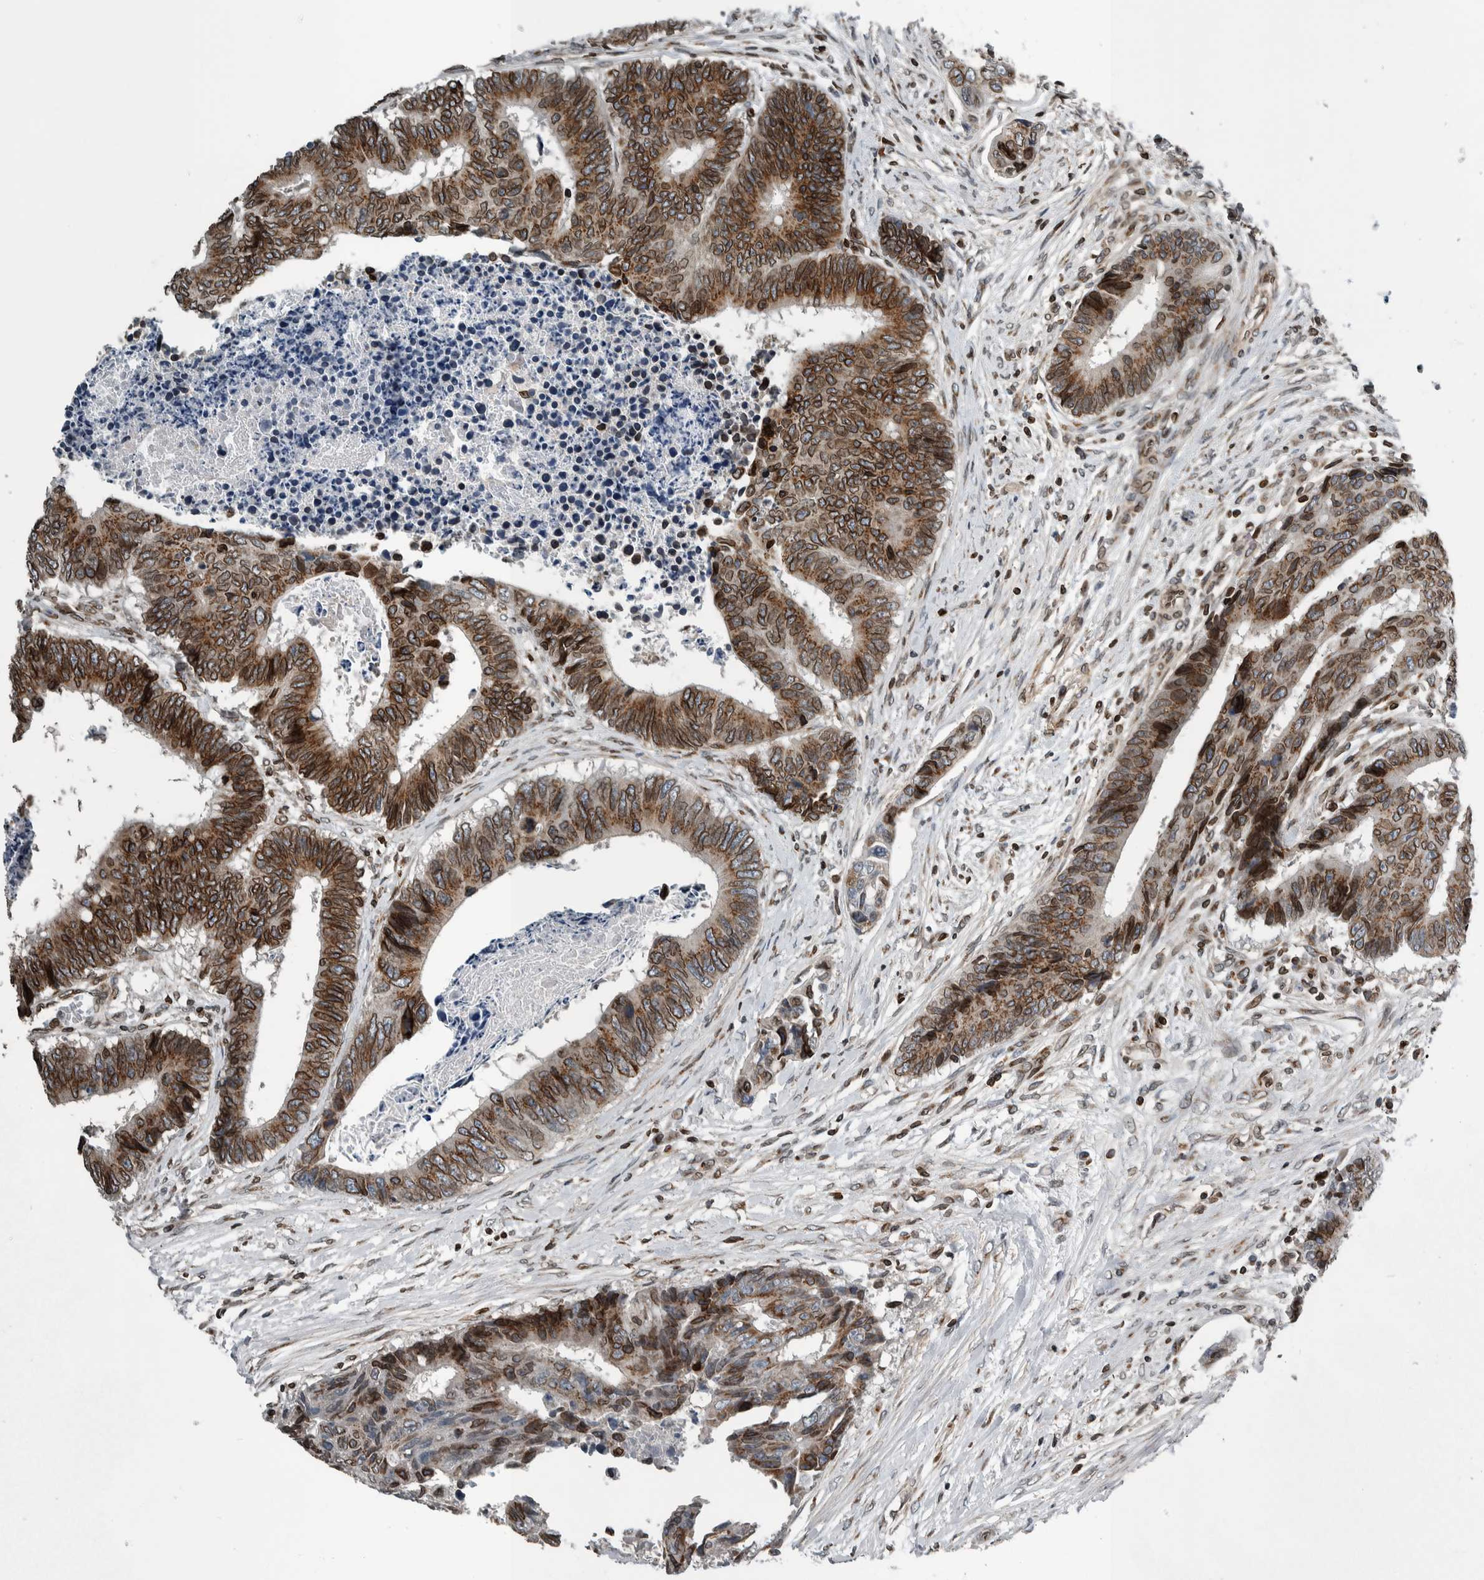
{"staining": {"intensity": "moderate", "quantity": ">75%", "location": "cytoplasmic/membranous,nuclear"}, "tissue": "colorectal cancer", "cell_type": "Tumor cells", "image_type": "cancer", "snomed": [{"axis": "morphology", "description": "Adenocarcinoma, NOS"}, {"axis": "topography", "description": "Rectum"}], "caption": "Human colorectal cancer (adenocarcinoma) stained for a protein (brown) reveals moderate cytoplasmic/membranous and nuclear positive expression in about >75% of tumor cells.", "gene": "FAM135B", "patient": {"sex": "male", "age": 84}}